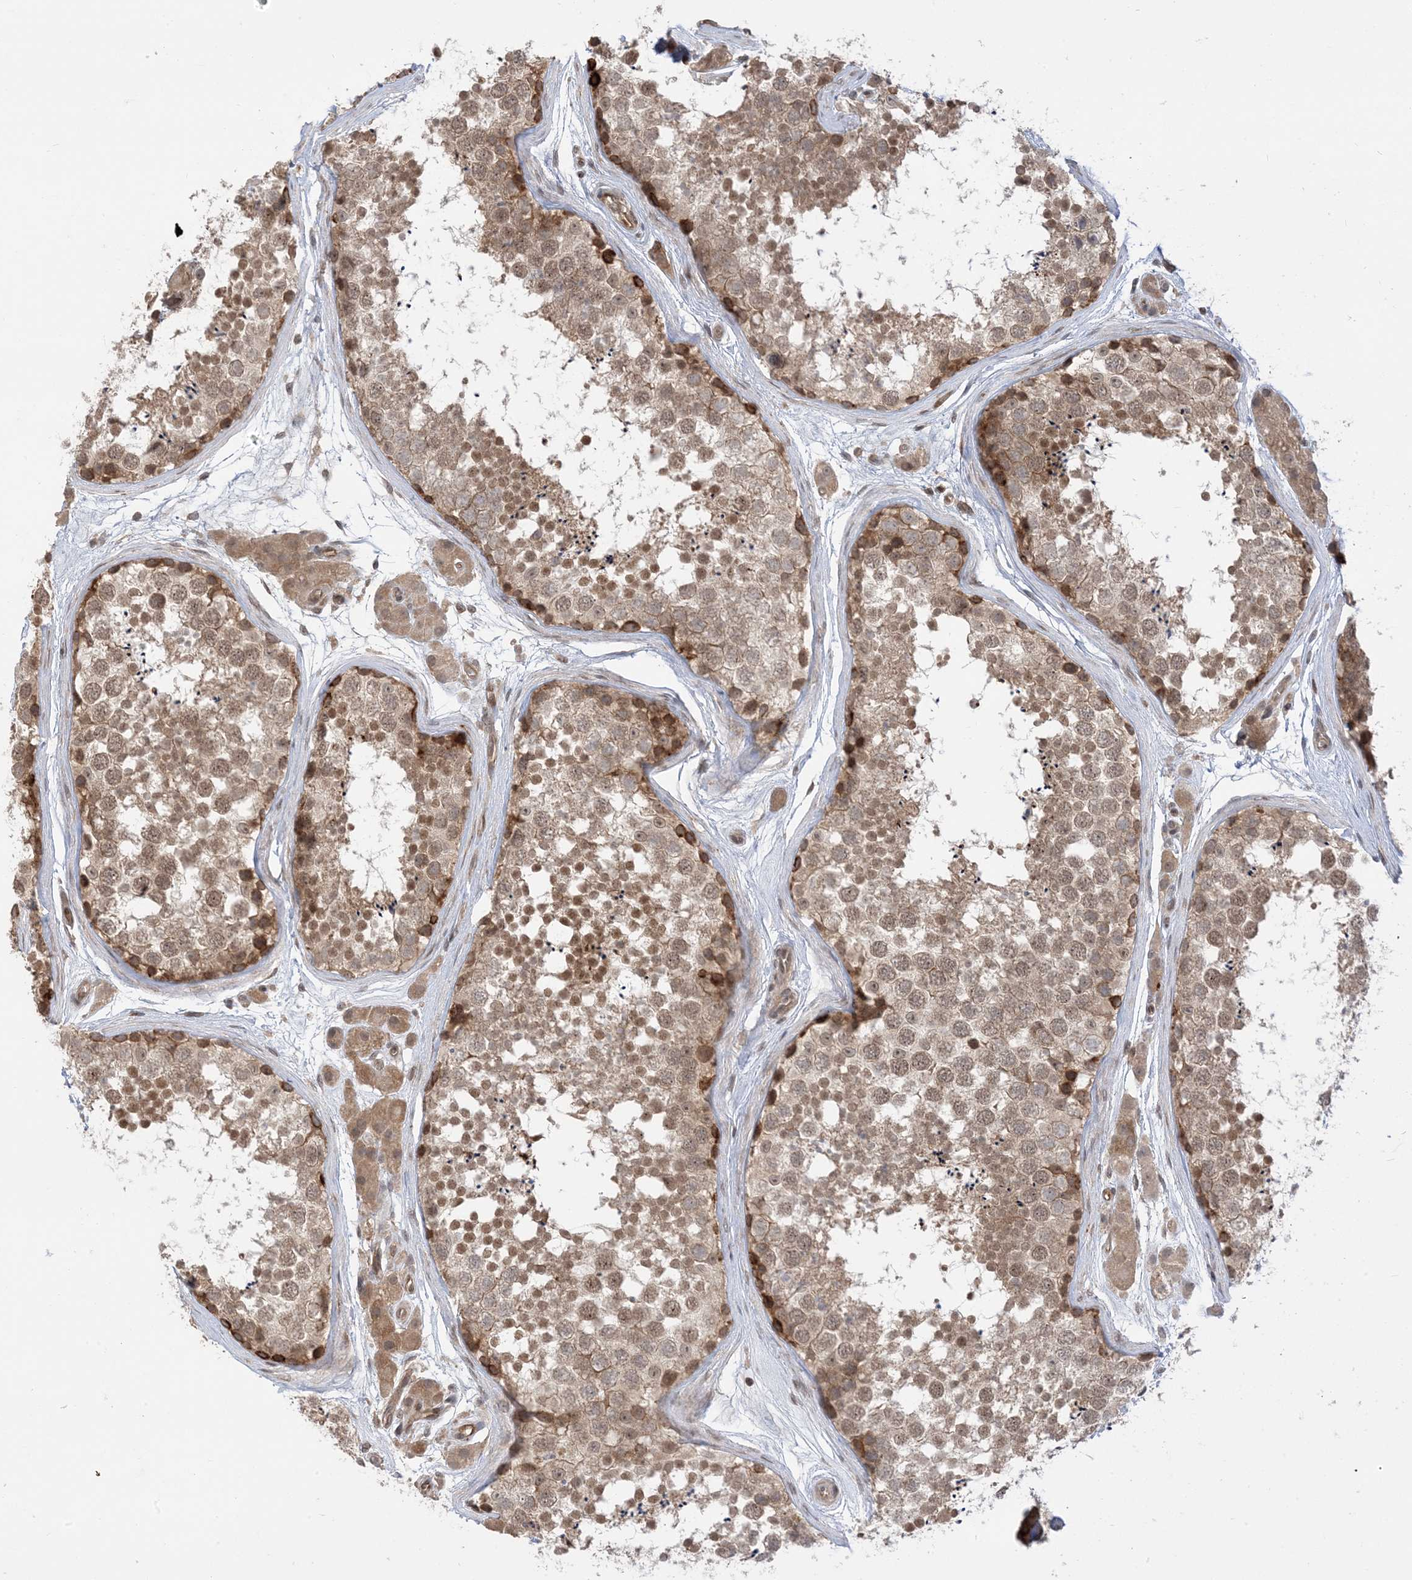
{"staining": {"intensity": "moderate", "quantity": ">75%", "location": "cytoplasmic/membranous,nuclear"}, "tissue": "testis", "cell_type": "Cells in seminiferous ducts", "image_type": "normal", "snomed": [{"axis": "morphology", "description": "Normal tissue, NOS"}, {"axis": "topography", "description": "Testis"}], "caption": "Immunohistochemical staining of normal testis demonstrates moderate cytoplasmic/membranous,nuclear protein expression in about >75% of cells in seminiferous ducts. (IHC, brightfield microscopy, high magnification).", "gene": "METTL21A", "patient": {"sex": "male", "age": 56}}